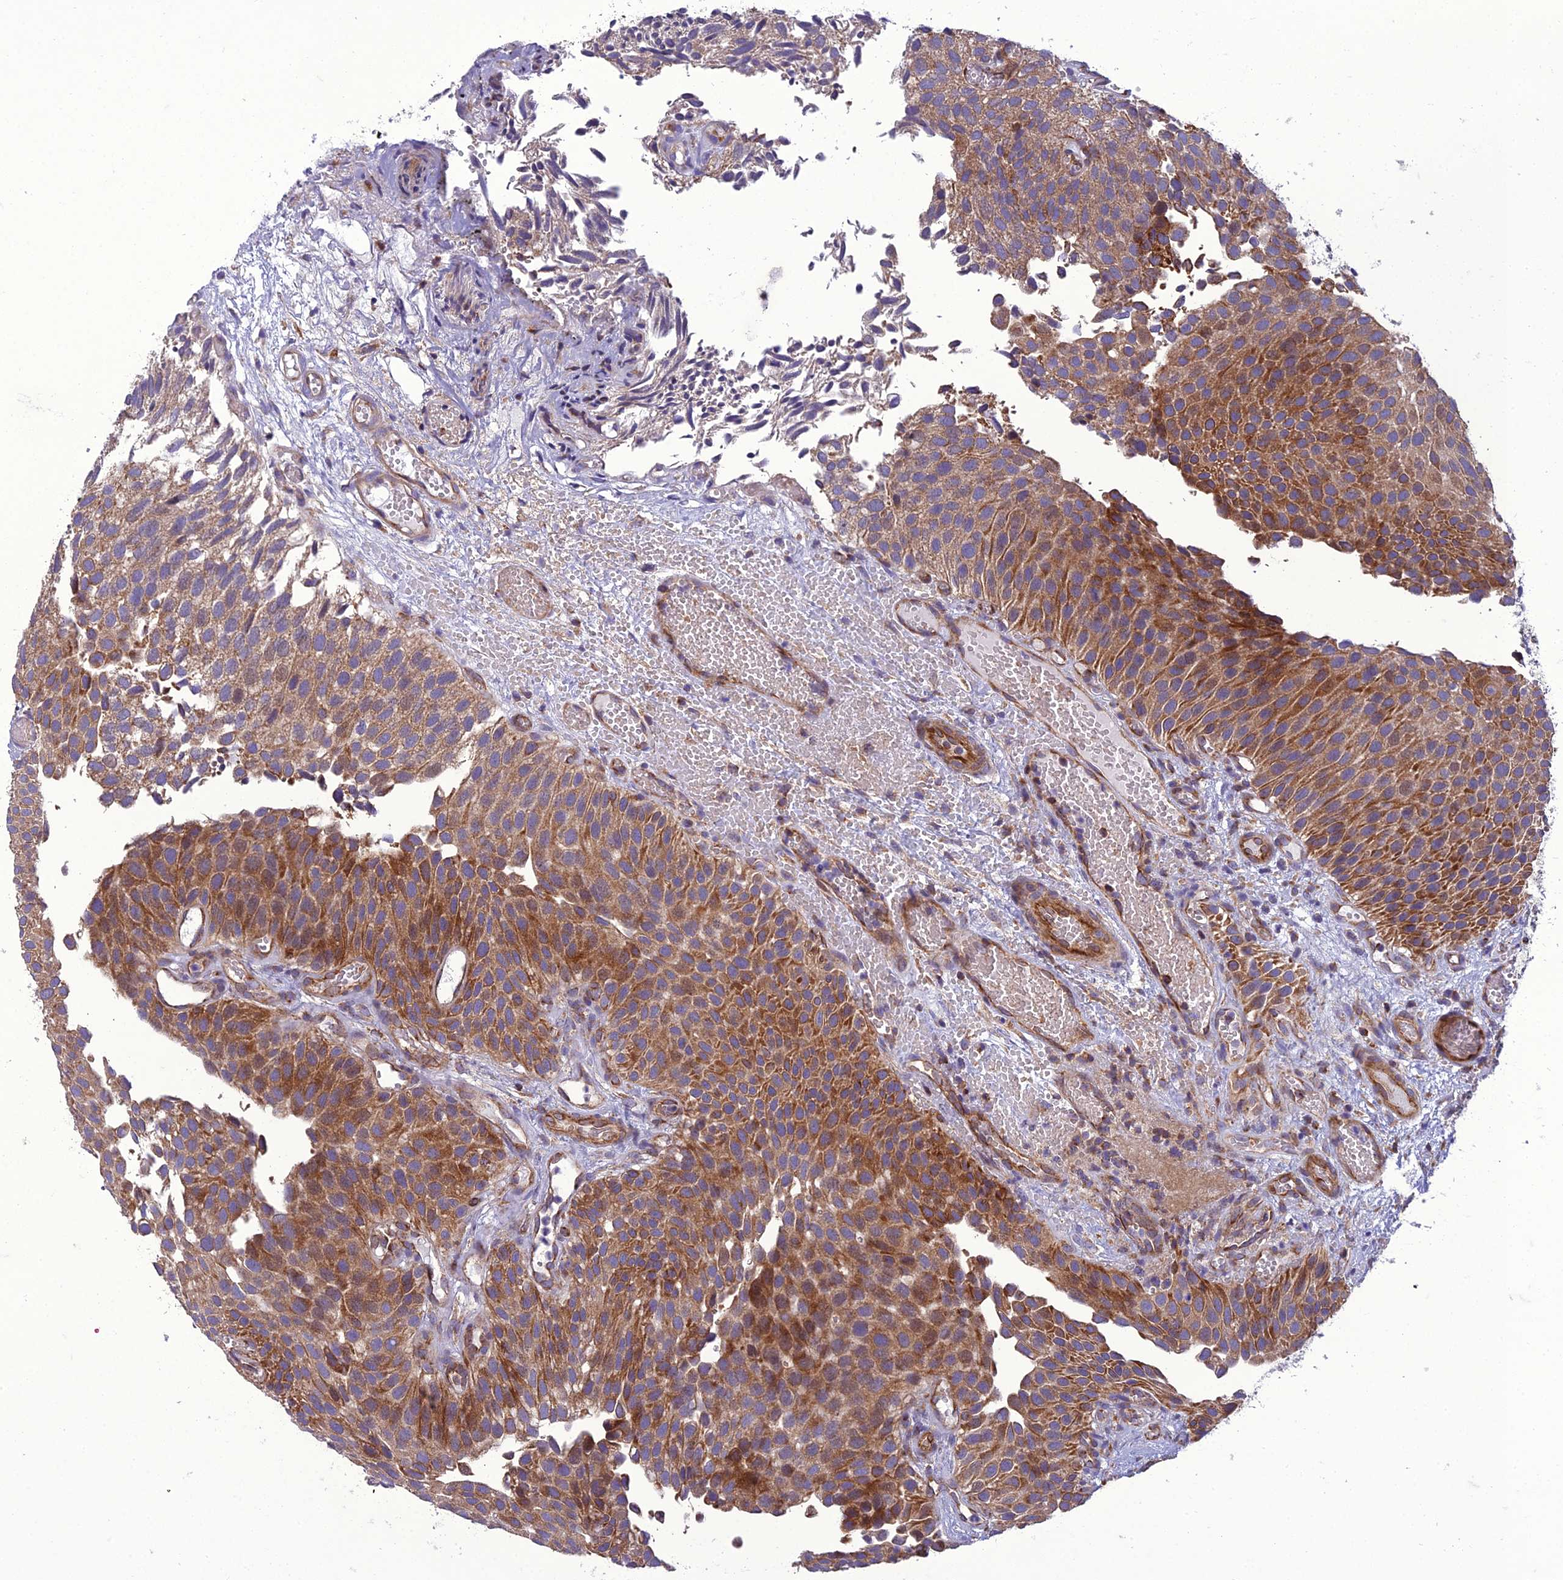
{"staining": {"intensity": "strong", "quantity": ">75%", "location": "cytoplasmic/membranous"}, "tissue": "urothelial cancer", "cell_type": "Tumor cells", "image_type": "cancer", "snomed": [{"axis": "morphology", "description": "Urothelial carcinoma, Low grade"}, {"axis": "topography", "description": "Urinary bladder"}], "caption": "IHC photomicrograph of neoplastic tissue: human low-grade urothelial carcinoma stained using IHC exhibits high levels of strong protein expression localized specifically in the cytoplasmic/membranous of tumor cells, appearing as a cytoplasmic/membranous brown color.", "gene": "GIMAP1", "patient": {"sex": "male", "age": 89}}